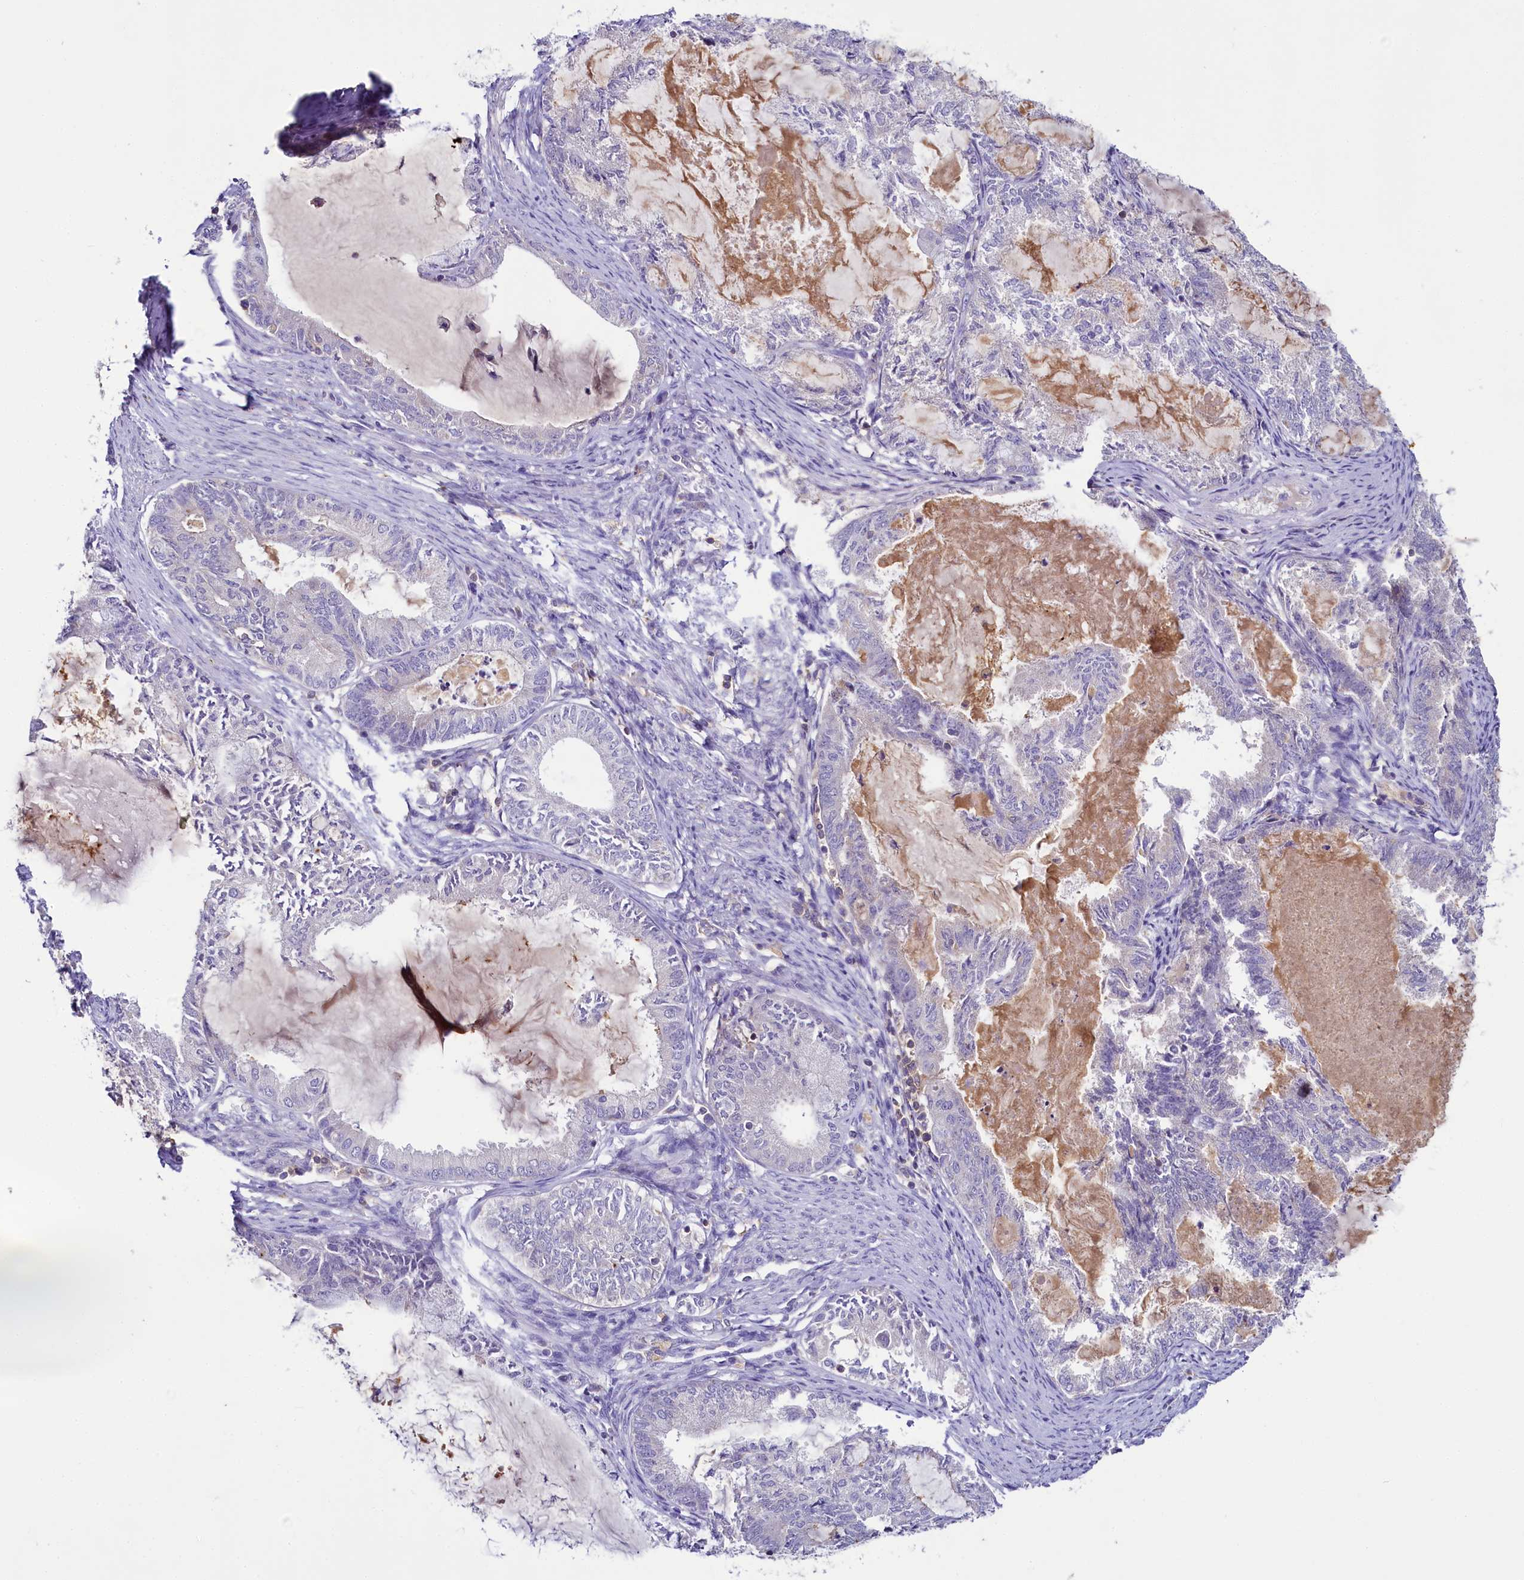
{"staining": {"intensity": "negative", "quantity": "none", "location": "none"}, "tissue": "endometrial cancer", "cell_type": "Tumor cells", "image_type": "cancer", "snomed": [{"axis": "morphology", "description": "Adenocarcinoma, NOS"}, {"axis": "topography", "description": "Endometrium"}], "caption": "There is no significant expression in tumor cells of endometrial cancer (adenocarcinoma). Nuclei are stained in blue.", "gene": "FGFR2", "patient": {"sex": "female", "age": 86}}